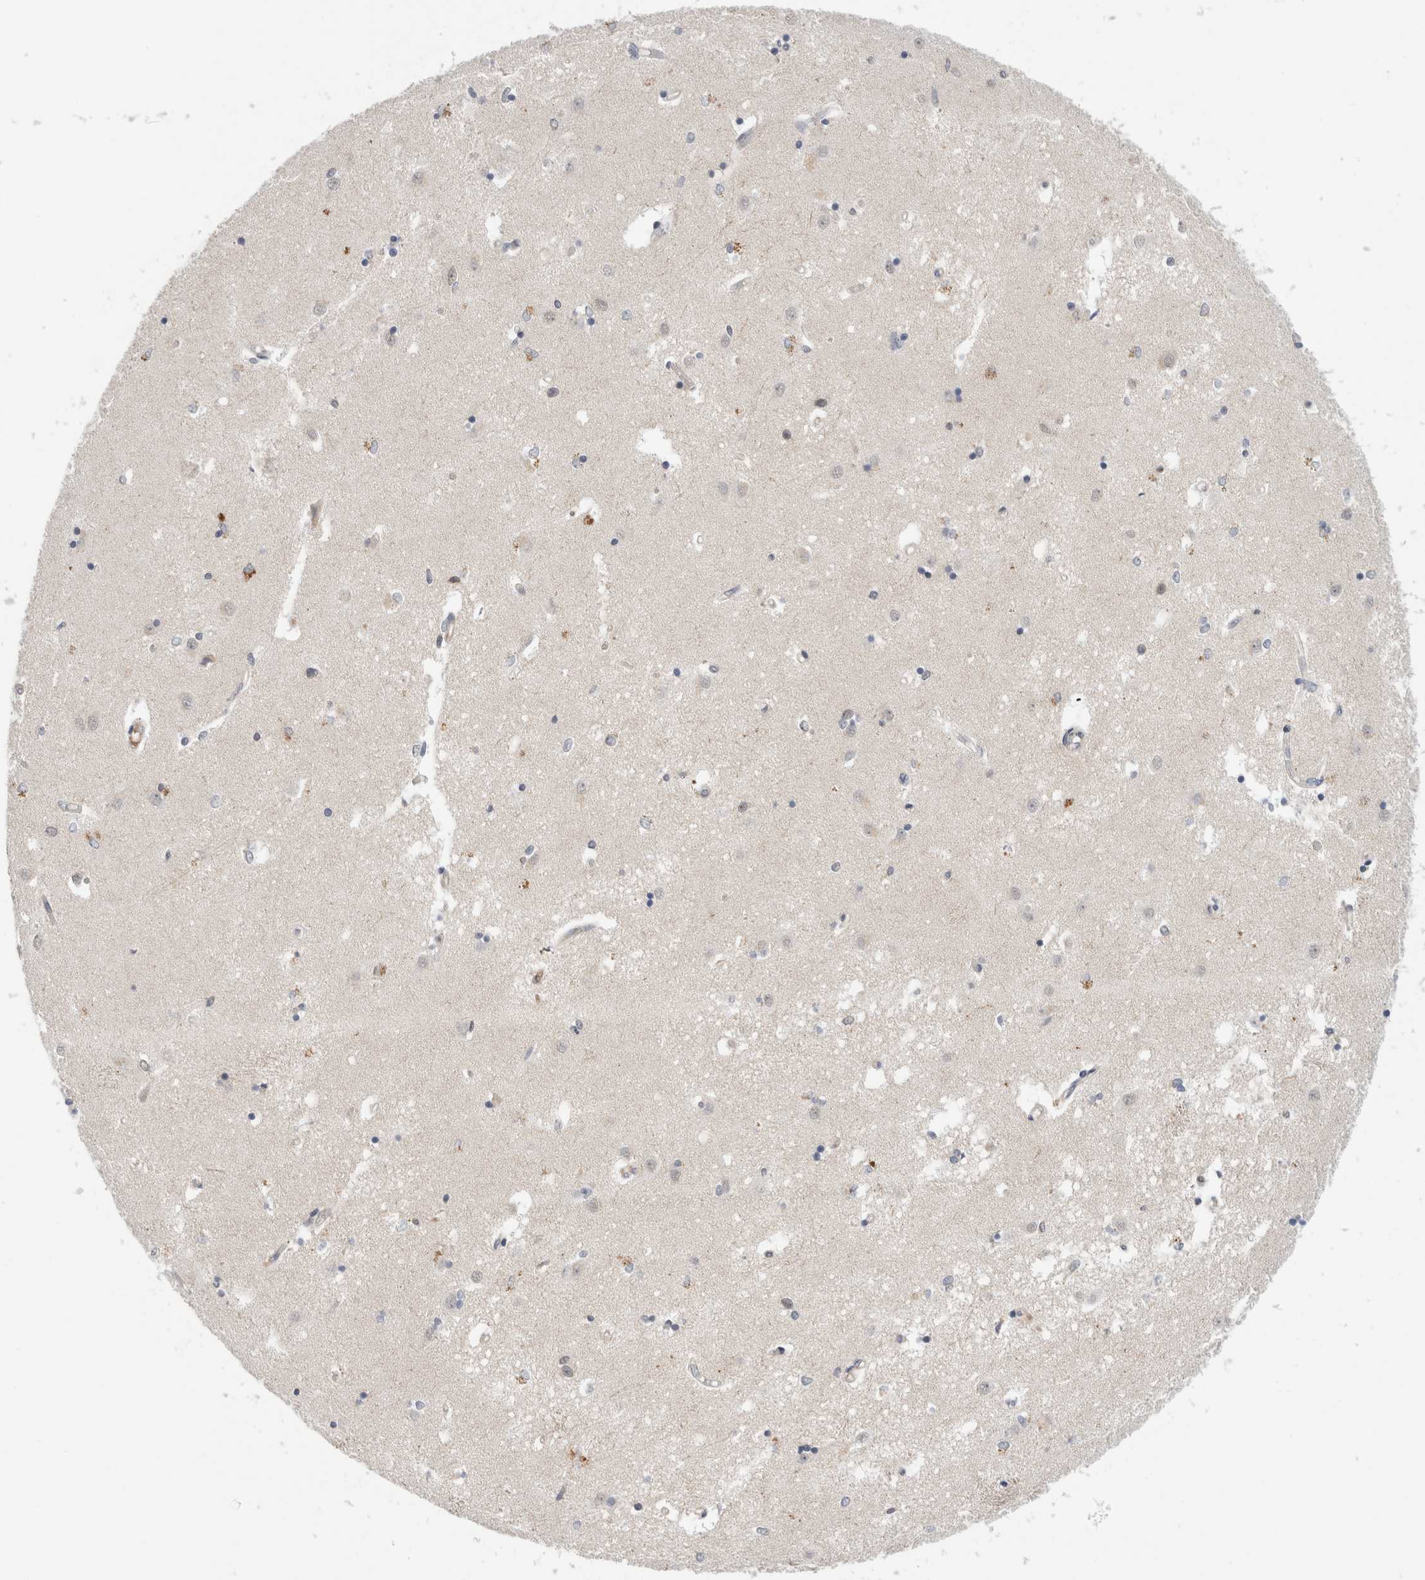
{"staining": {"intensity": "moderate", "quantity": "<25%", "location": "cytoplasmic/membranous"}, "tissue": "caudate", "cell_type": "Glial cells", "image_type": "normal", "snomed": [{"axis": "morphology", "description": "Normal tissue, NOS"}, {"axis": "topography", "description": "Lateral ventricle wall"}], "caption": "Immunohistochemistry (DAB) staining of benign caudate reveals moderate cytoplasmic/membranous protein positivity in about <25% of glial cells. The protein is stained brown, and the nuclei are stained in blue (DAB IHC with brightfield microscopy, high magnification).", "gene": "HCN3", "patient": {"sex": "male", "age": 45}}